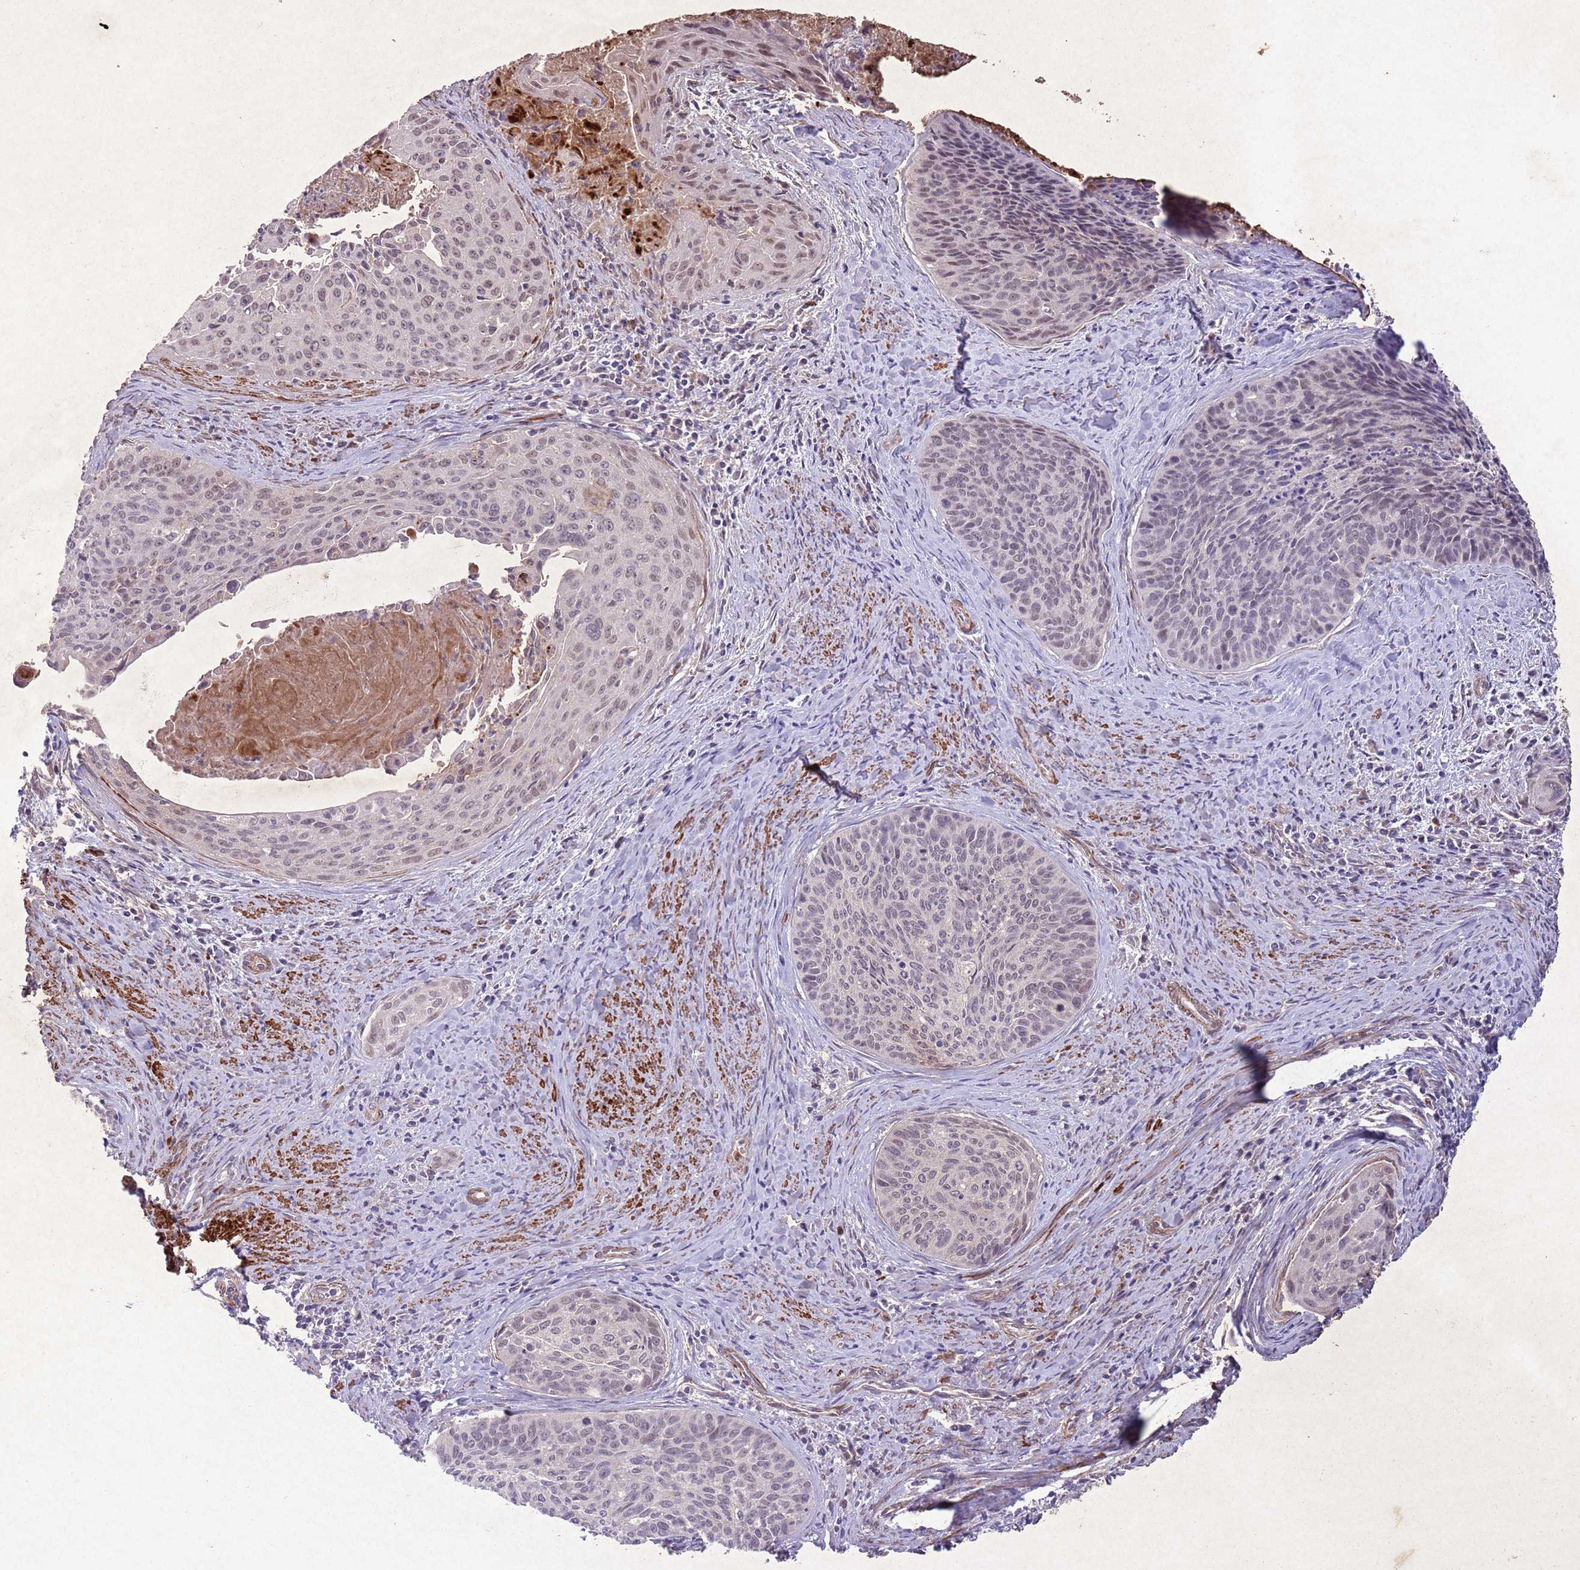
{"staining": {"intensity": "weak", "quantity": "25%-75%", "location": "nuclear"}, "tissue": "cervical cancer", "cell_type": "Tumor cells", "image_type": "cancer", "snomed": [{"axis": "morphology", "description": "Squamous cell carcinoma, NOS"}, {"axis": "topography", "description": "Cervix"}], "caption": "Immunohistochemistry (IHC) (DAB (3,3'-diaminobenzidine)) staining of human cervical cancer displays weak nuclear protein expression in about 25%-75% of tumor cells. (brown staining indicates protein expression, while blue staining denotes nuclei).", "gene": "CCNI", "patient": {"sex": "female", "age": 55}}